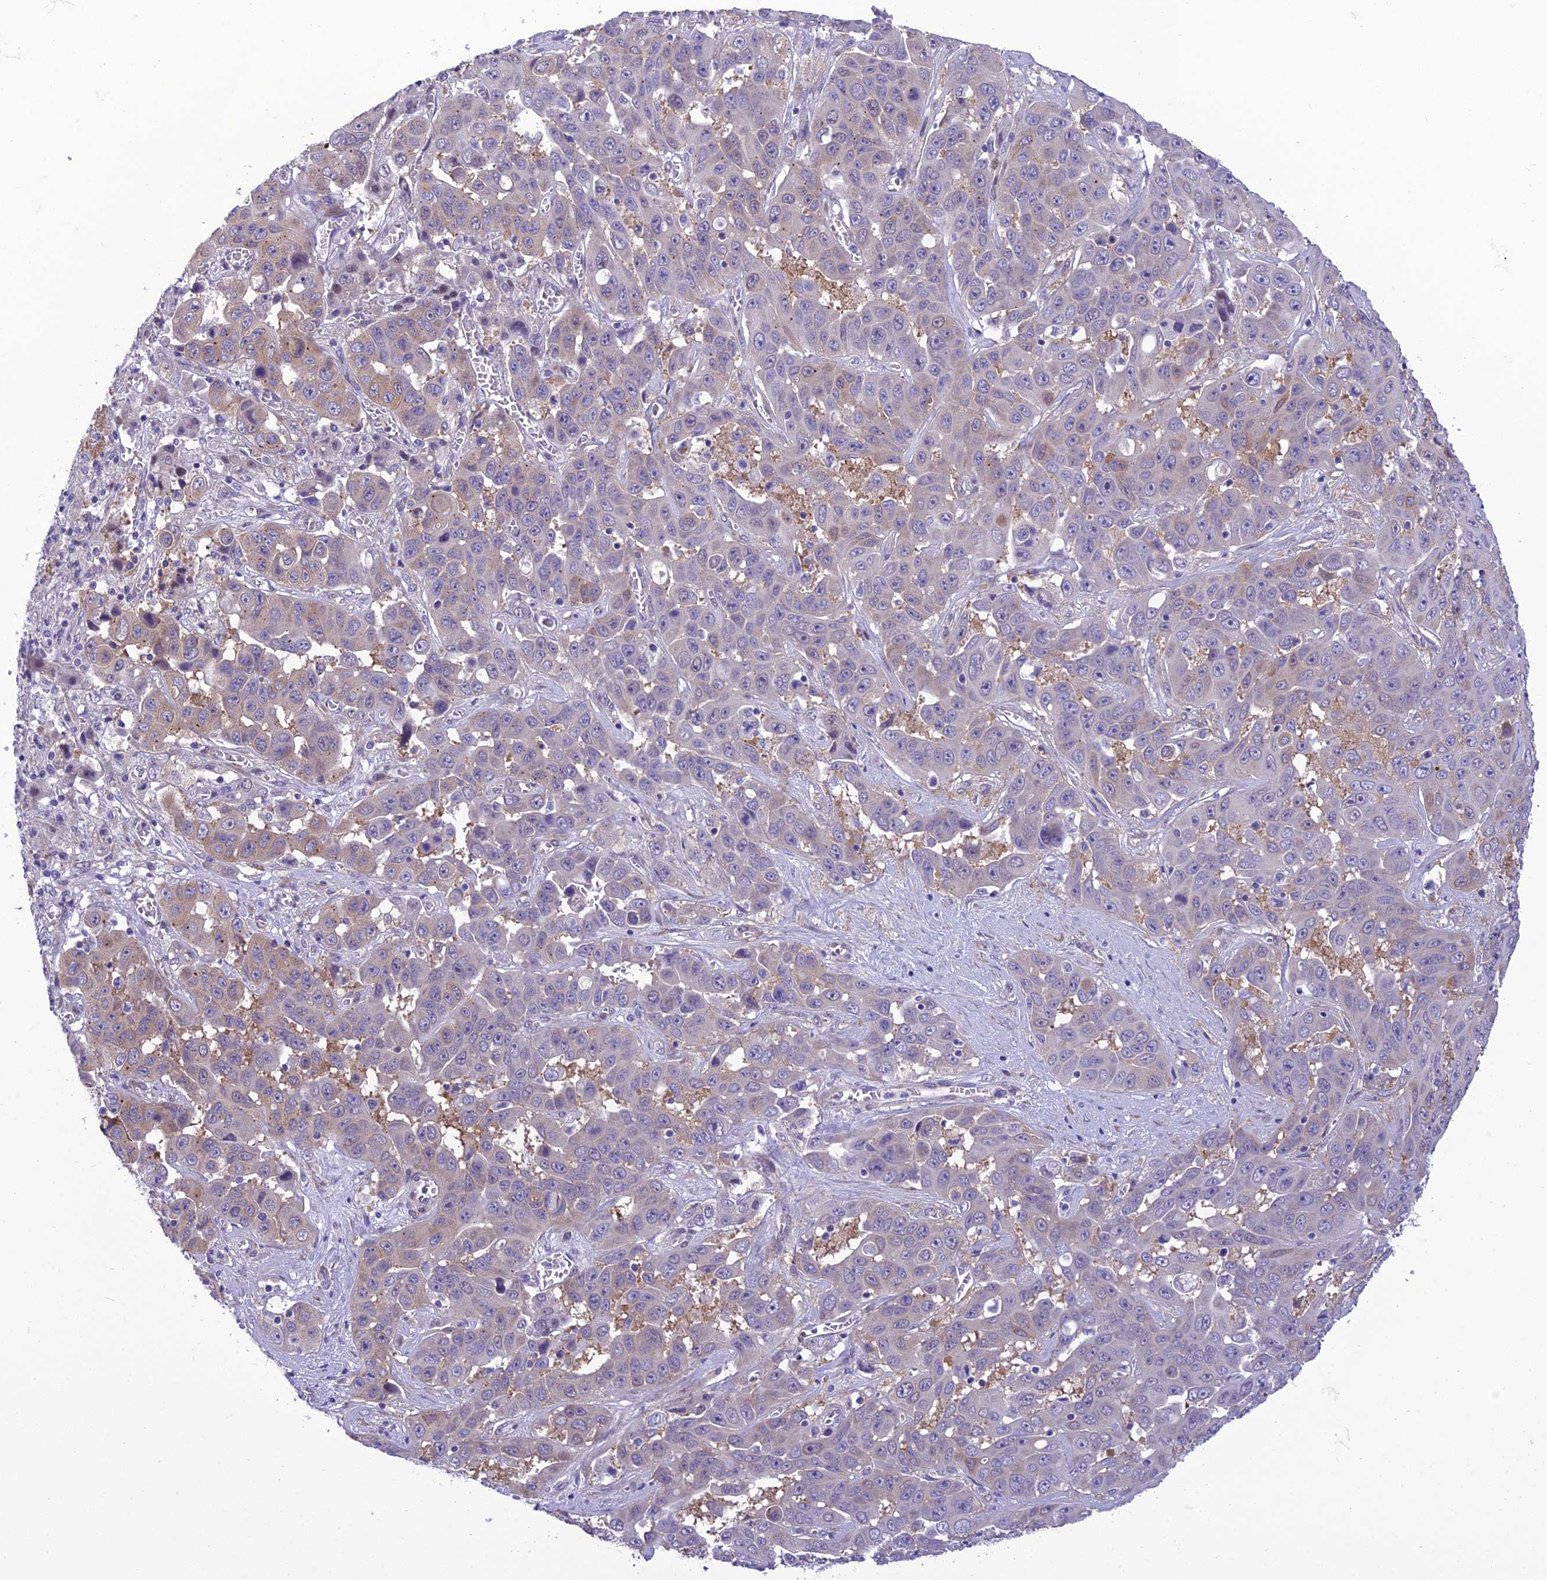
{"staining": {"intensity": "weak", "quantity": "<25%", "location": "cytoplasmic/membranous"}, "tissue": "liver cancer", "cell_type": "Tumor cells", "image_type": "cancer", "snomed": [{"axis": "morphology", "description": "Cholangiocarcinoma"}, {"axis": "topography", "description": "Liver"}], "caption": "Tumor cells are negative for brown protein staining in cholangiocarcinoma (liver). (Immunohistochemistry (ihc), brightfield microscopy, high magnification).", "gene": "GAB4", "patient": {"sex": "female", "age": 52}}